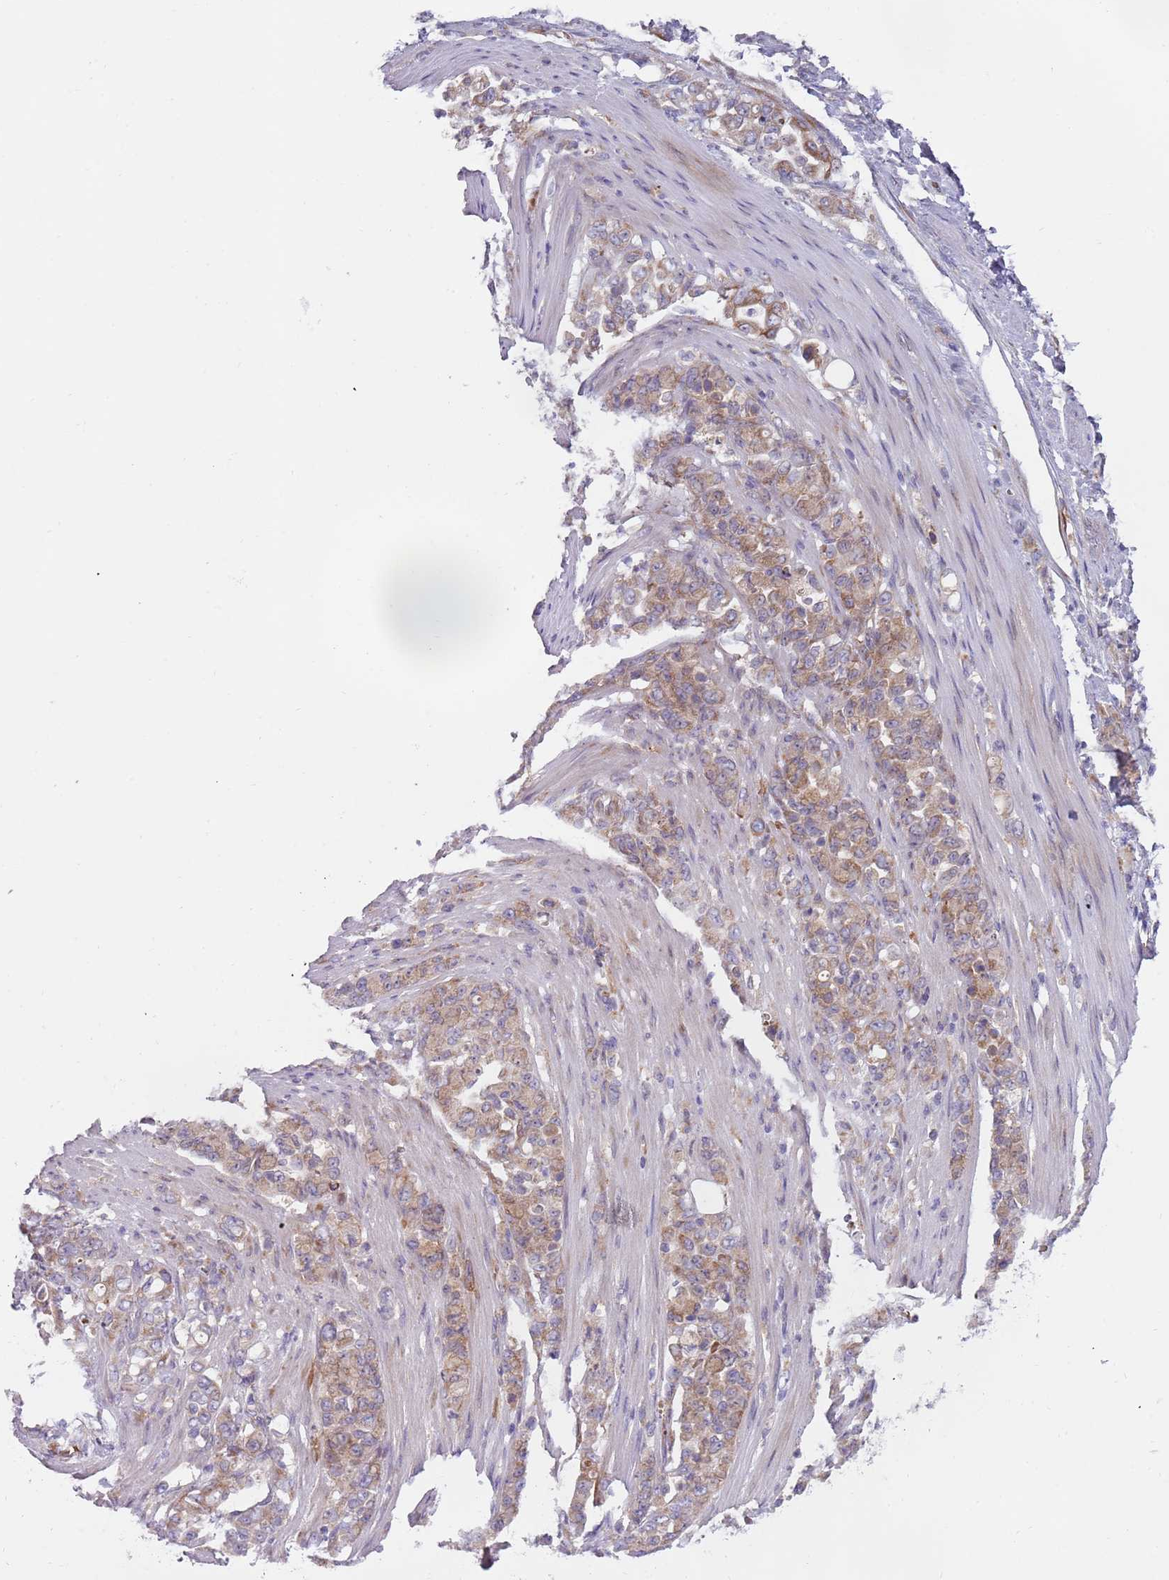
{"staining": {"intensity": "moderate", "quantity": ">75%", "location": "cytoplasmic/membranous"}, "tissue": "stomach cancer", "cell_type": "Tumor cells", "image_type": "cancer", "snomed": [{"axis": "morphology", "description": "Normal tissue, NOS"}, {"axis": "morphology", "description": "Adenocarcinoma, NOS"}, {"axis": "topography", "description": "Stomach"}], "caption": "Moderate cytoplasmic/membranous protein positivity is appreciated in approximately >75% of tumor cells in stomach adenocarcinoma. Using DAB (3,3'-diaminobenzidine) (brown) and hematoxylin (blue) stains, captured at high magnification using brightfield microscopy.", "gene": "VWCE", "patient": {"sex": "female", "age": 79}}